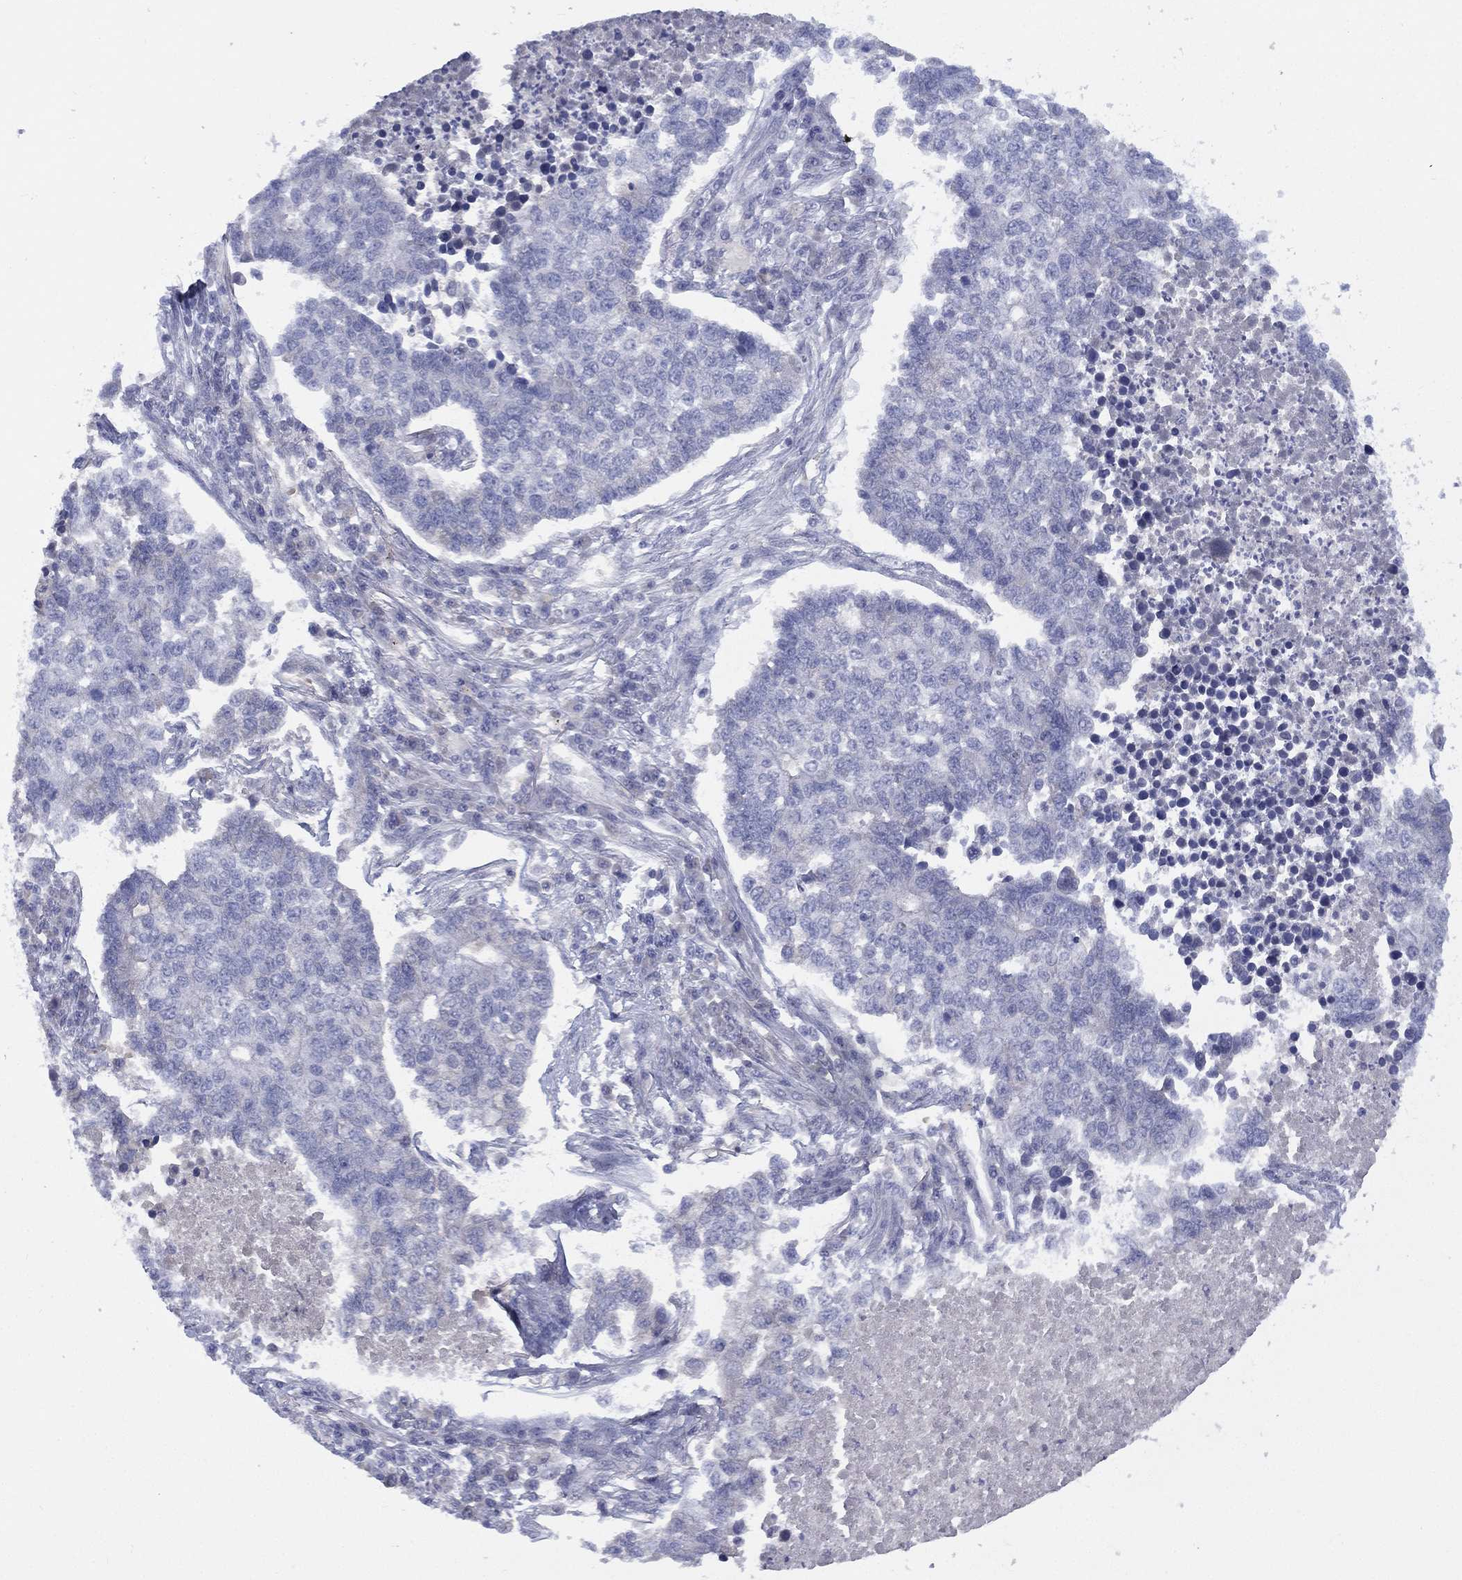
{"staining": {"intensity": "negative", "quantity": "none", "location": "none"}, "tissue": "lung cancer", "cell_type": "Tumor cells", "image_type": "cancer", "snomed": [{"axis": "morphology", "description": "Adenocarcinoma, NOS"}, {"axis": "topography", "description": "Lung"}], "caption": "Immunohistochemistry of adenocarcinoma (lung) reveals no positivity in tumor cells. (DAB (3,3'-diaminobenzidine) IHC, high magnification).", "gene": "CYP2D6", "patient": {"sex": "male", "age": 57}}